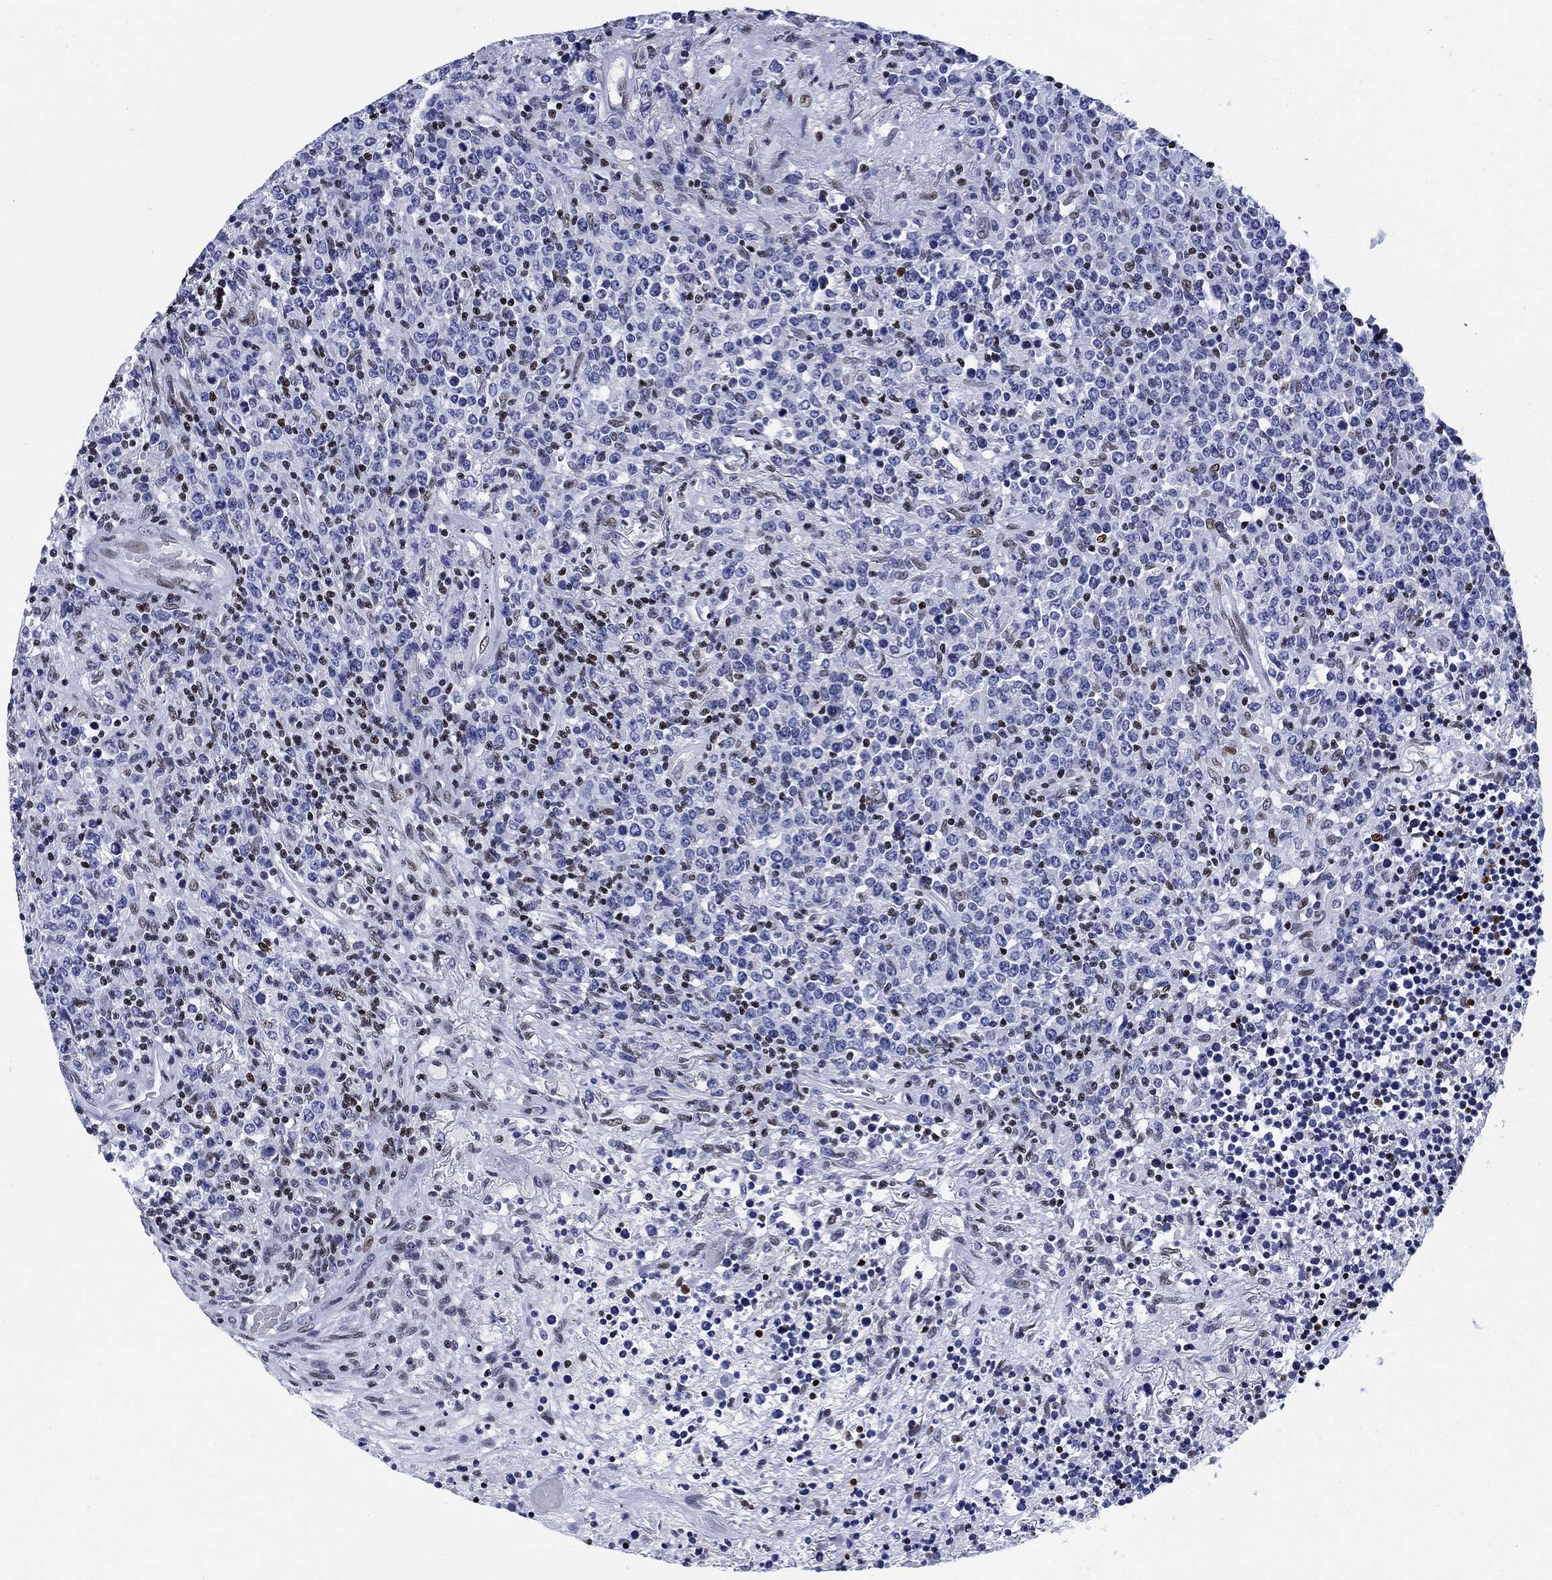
{"staining": {"intensity": "moderate", "quantity": "<25%", "location": "nuclear"}, "tissue": "lymphoma", "cell_type": "Tumor cells", "image_type": "cancer", "snomed": [{"axis": "morphology", "description": "Malignant lymphoma, non-Hodgkin's type, High grade"}, {"axis": "topography", "description": "Lung"}], "caption": "Immunohistochemical staining of malignant lymphoma, non-Hodgkin's type (high-grade) displays low levels of moderate nuclear protein positivity in about <25% of tumor cells. (DAB (3,3'-diaminobenzidine) = brown stain, brightfield microscopy at high magnification).", "gene": "H1-10", "patient": {"sex": "male", "age": 79}}